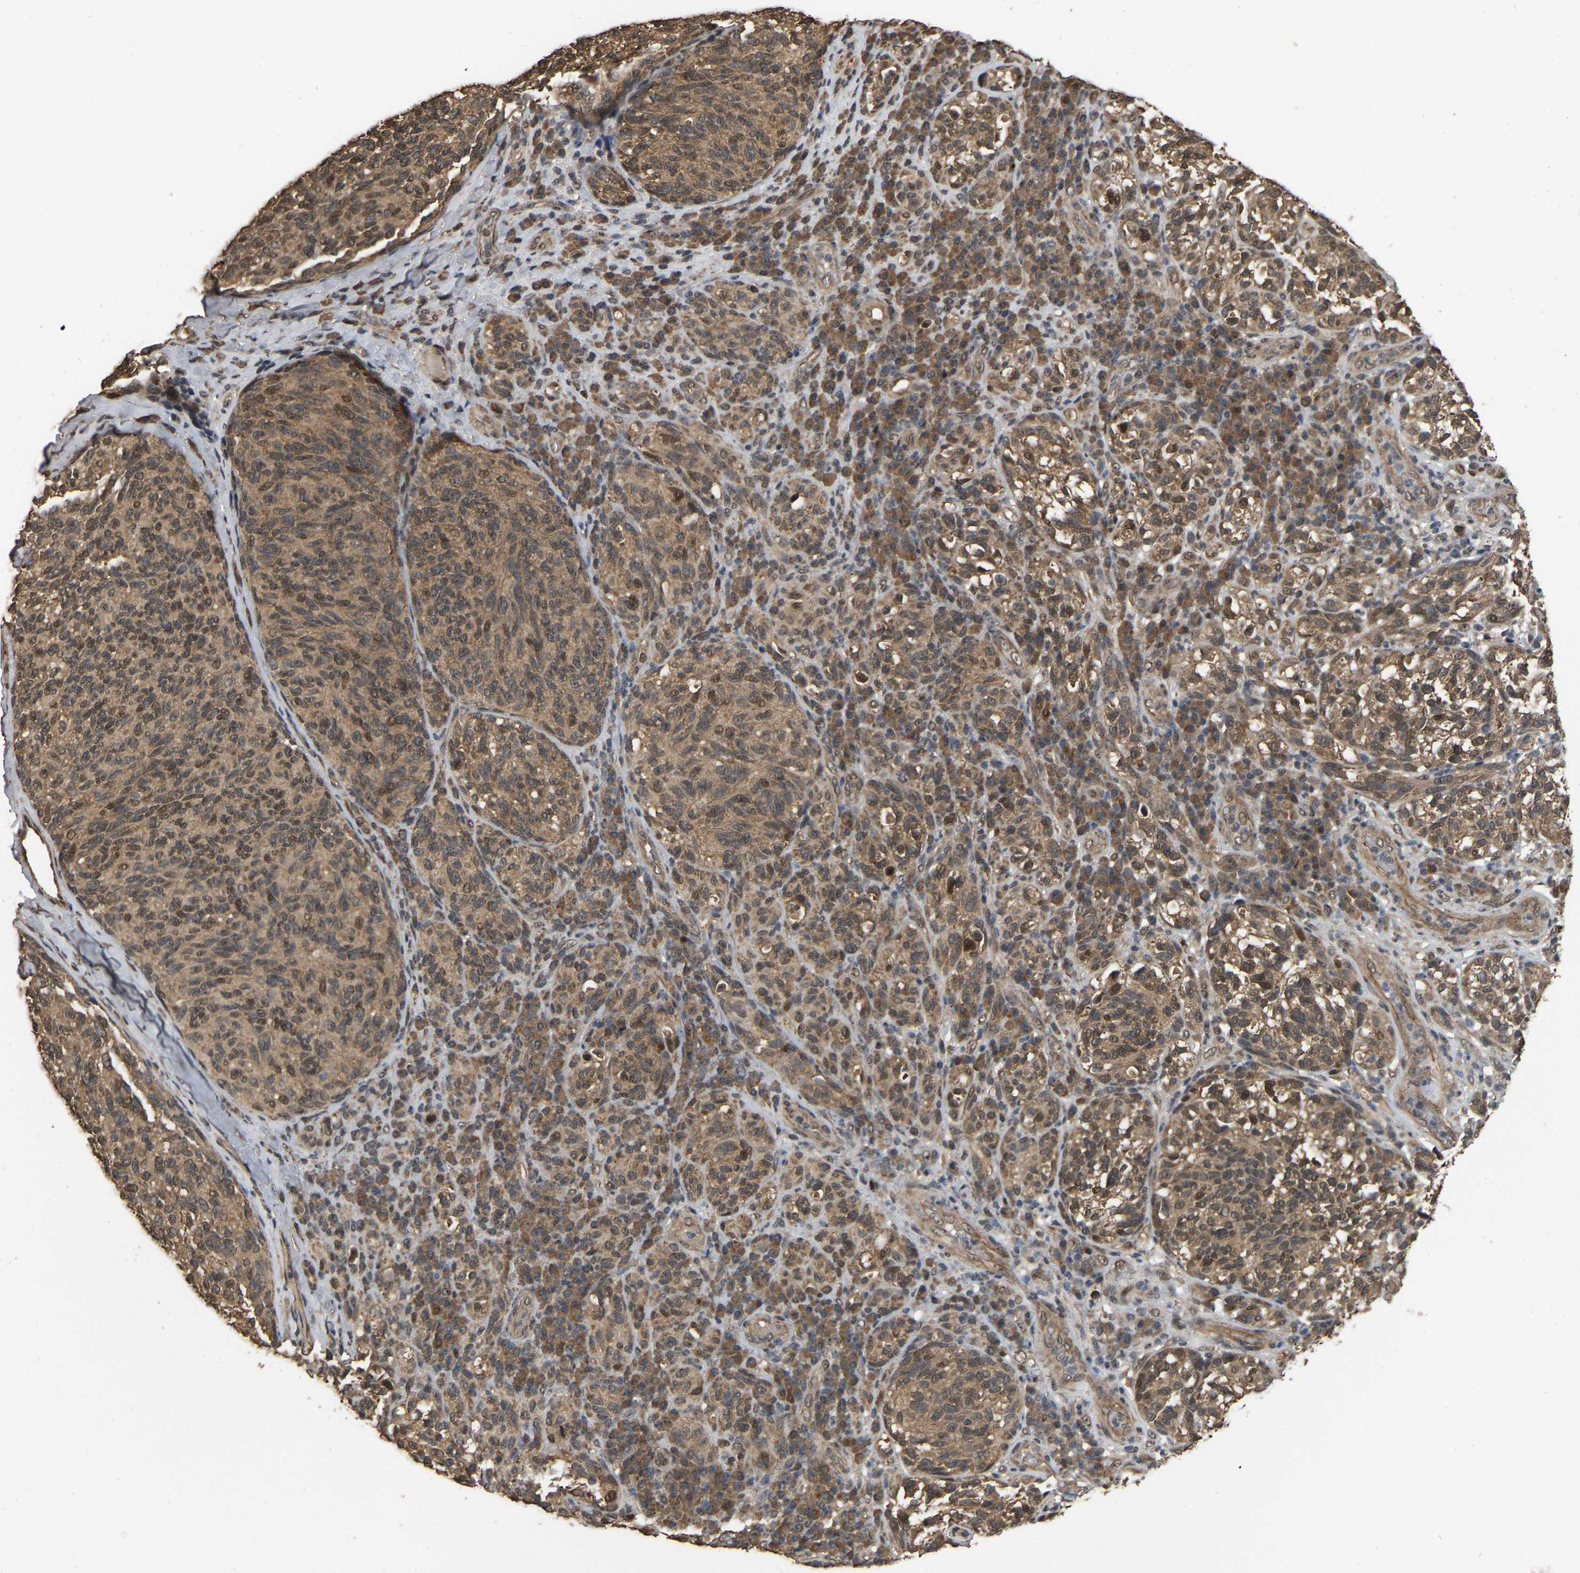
{"staining": {"intensity": "moderate", "quantity": ">75%", "location": "cytoplasmic/membranous,nuclear"}, "tissue": "melanoma", "cell_type": "Tumor cells", "image_type": "cancer", "snomed": [{"axis": "morphology", "description": "Malignant melanoma, NOS"}, {"axis": "topography", "description": "Skin"}], "caption": "A high-resolution histopathology image shows immunohistochemistry (IHC) staining of malignant melanoma, which exhibits moderate cytoplasmic/membranous and nuclear staining in approximately >75% of tumor cells. (Brightfield microscopy of DAB IHC at high magnification).", "gene": "ARHGAP23", "patient": {"sex": "female", "age": 73}}